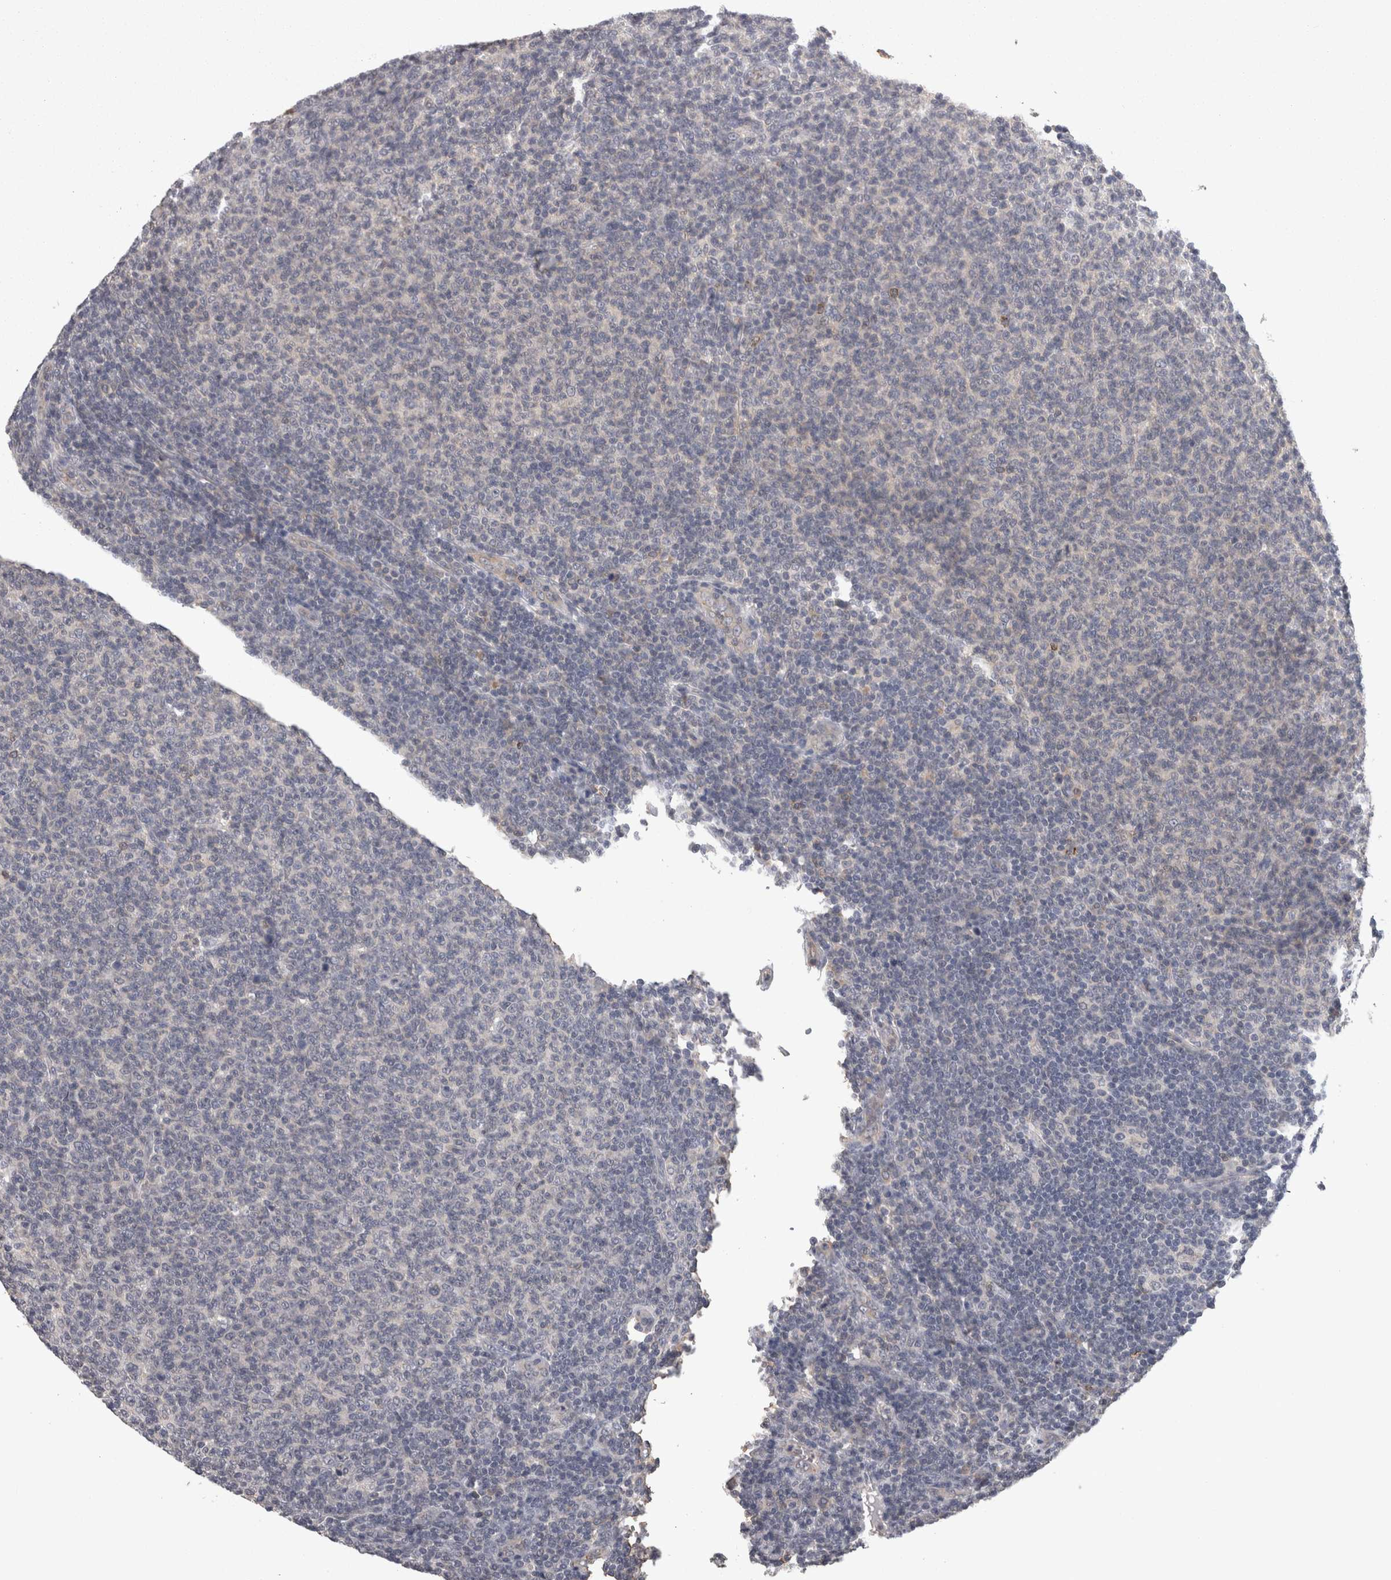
{"staining": {"intensity": "negative", "quantity": "none", "location": "none"}, "tissue": "lymphoma", "cell_type": "Tumor cells", "image_type": "cancer", "snomed": [{"axis": "morphology", "description": "Malignant lymphoma, non-Hodgkin's type, Low grade"}, {"axis": "topography", "description": "Lymph node"}], "caption": "An image of human malignant lymphoma, non-Hodgkin's type (low-grade) is negative for staining in tumor cells.", "gene": "PON3", "patient": {"sex": "male", "age": 66}}